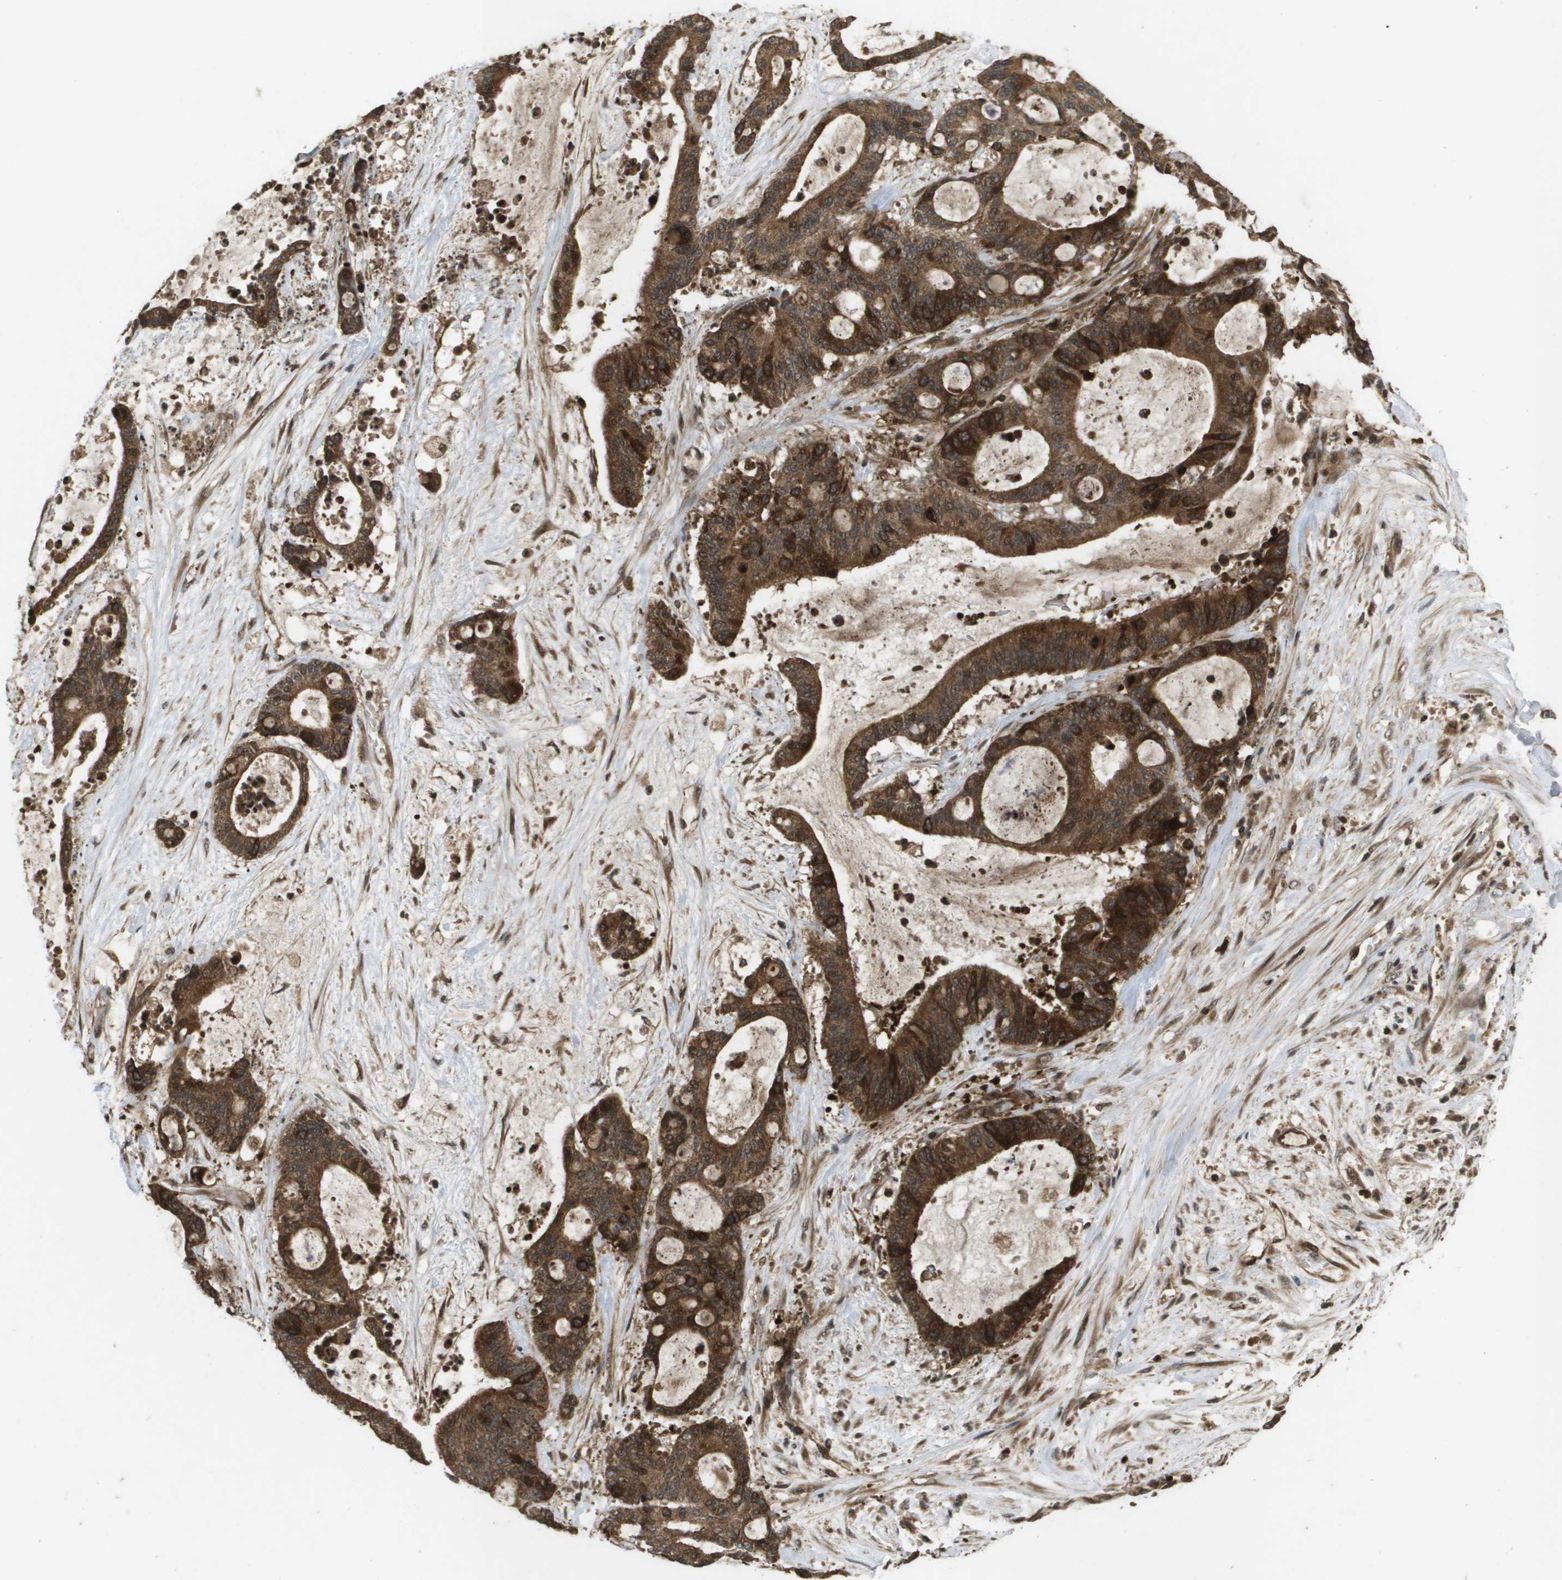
{"staining": {"intensity": "strong", "quantity": ">75%", "location": "cytoplasmic/membranous"}, "tissue": "liver cancer", "cell_type": "Tumor cells", "image_type": "cancer", "snomed": [{"axis": "morphology", "description": "Cholangiocarcinoma"}, {"axis": "topography", "description": "Liver"}], "caption": "Strong cytoplasmic/membranous protein staining is seen in about >75% of tumor cells in liver cholangiocarcinoma.", "gene": "KIF11", "patient": {"sex": "female", "age": 73}}